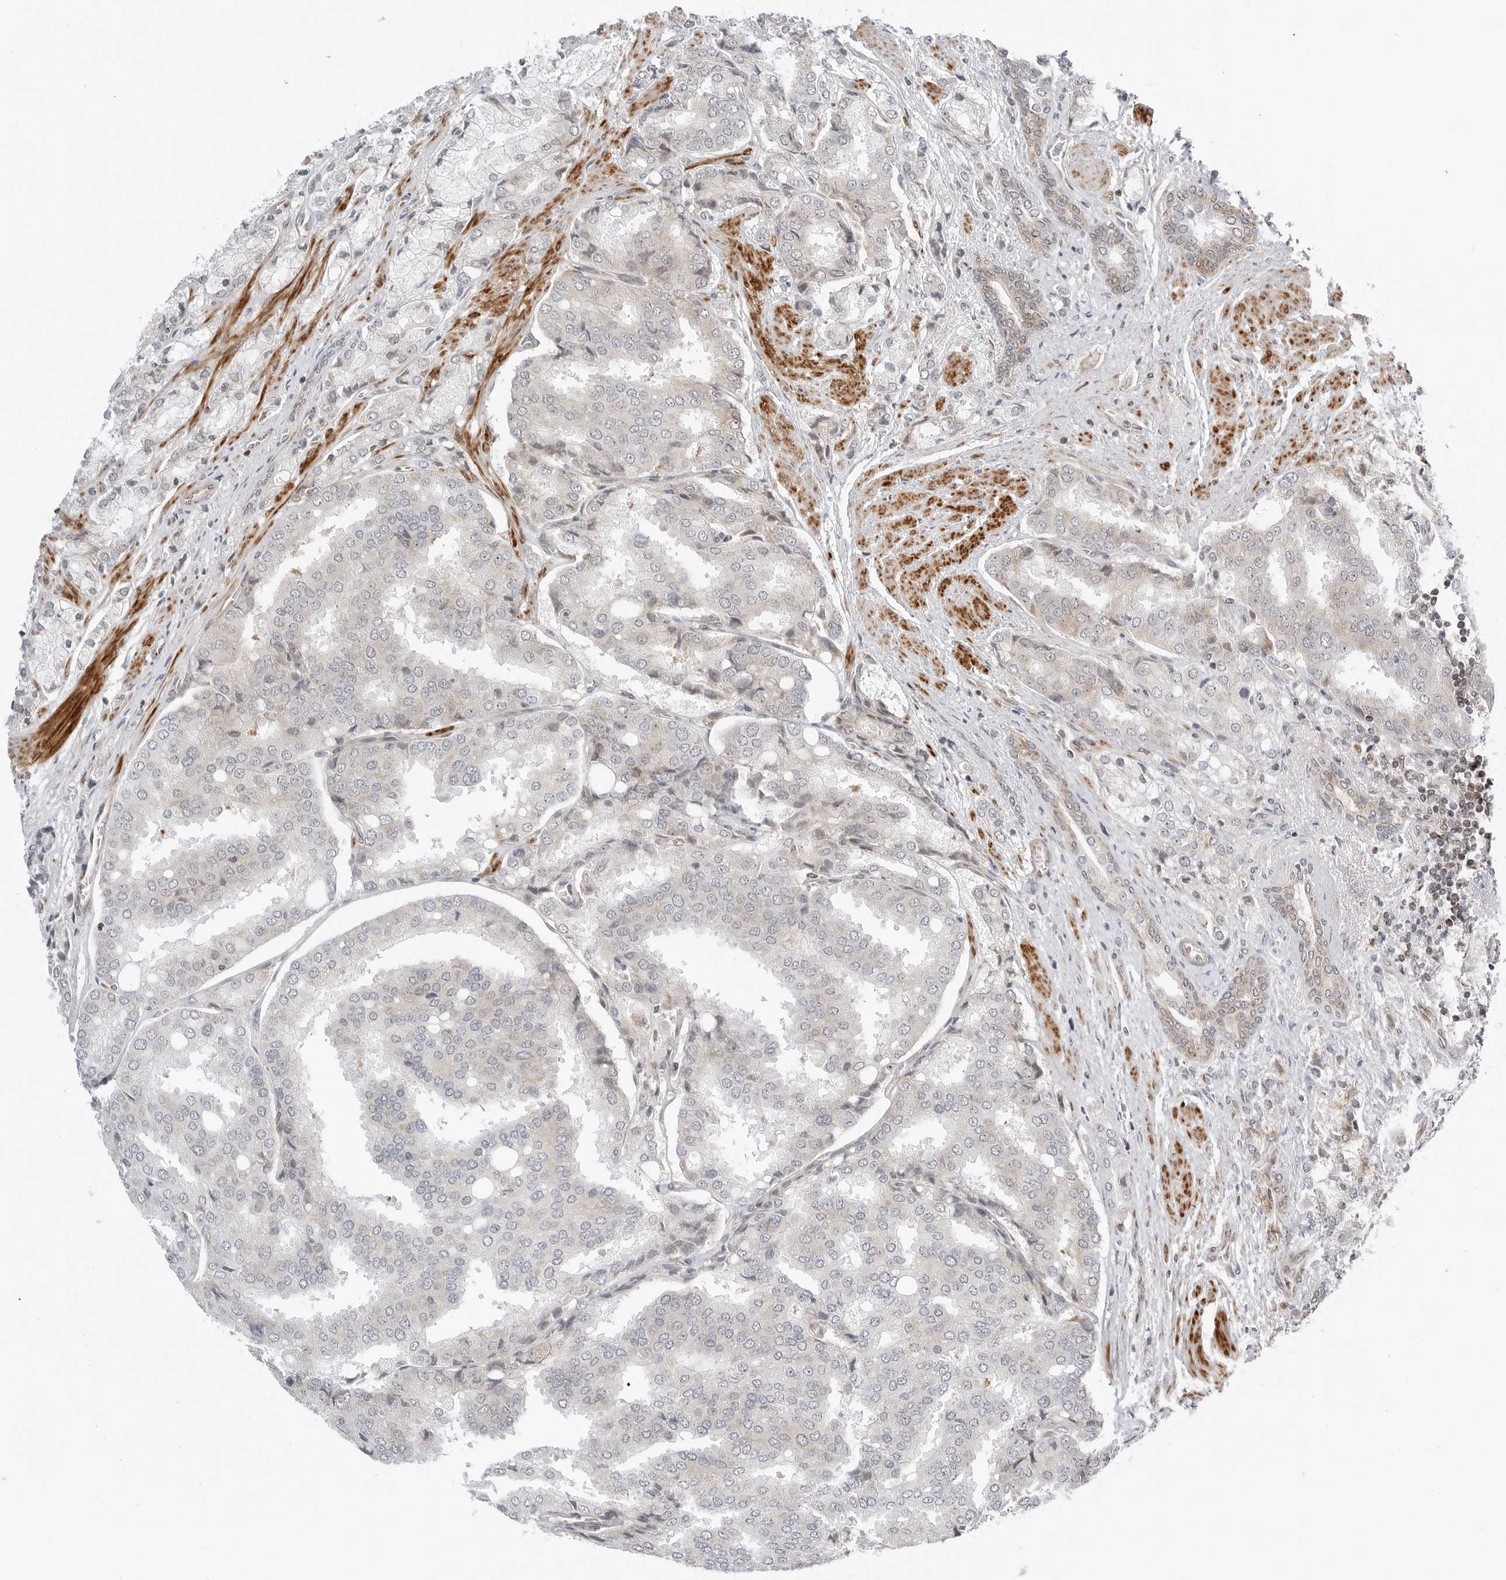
{"staining": {"intensity": "negative", "quantity": "none", "location": "none"}, "tissue": "prostate cancer", "cell_type": "Tumor cells", "image_type": "cancer", "snomed": [{"axis": "morphology", "description": "Adenocarcinoma, High grade"}, {"axis": "topography", "description": "Prostate"}], "caption": "A high-resolution histopathology image shows immunohistochemistry staining of prostate cancer, which demonstrates no significant positivity in tumor cells. (Stains: DAB IHC with hematoxylin counter stain, Microscopy: brightfield microscopy at high magnification).", "gene": "PEX2", "patient": {"sex": "male", "age": 50}}